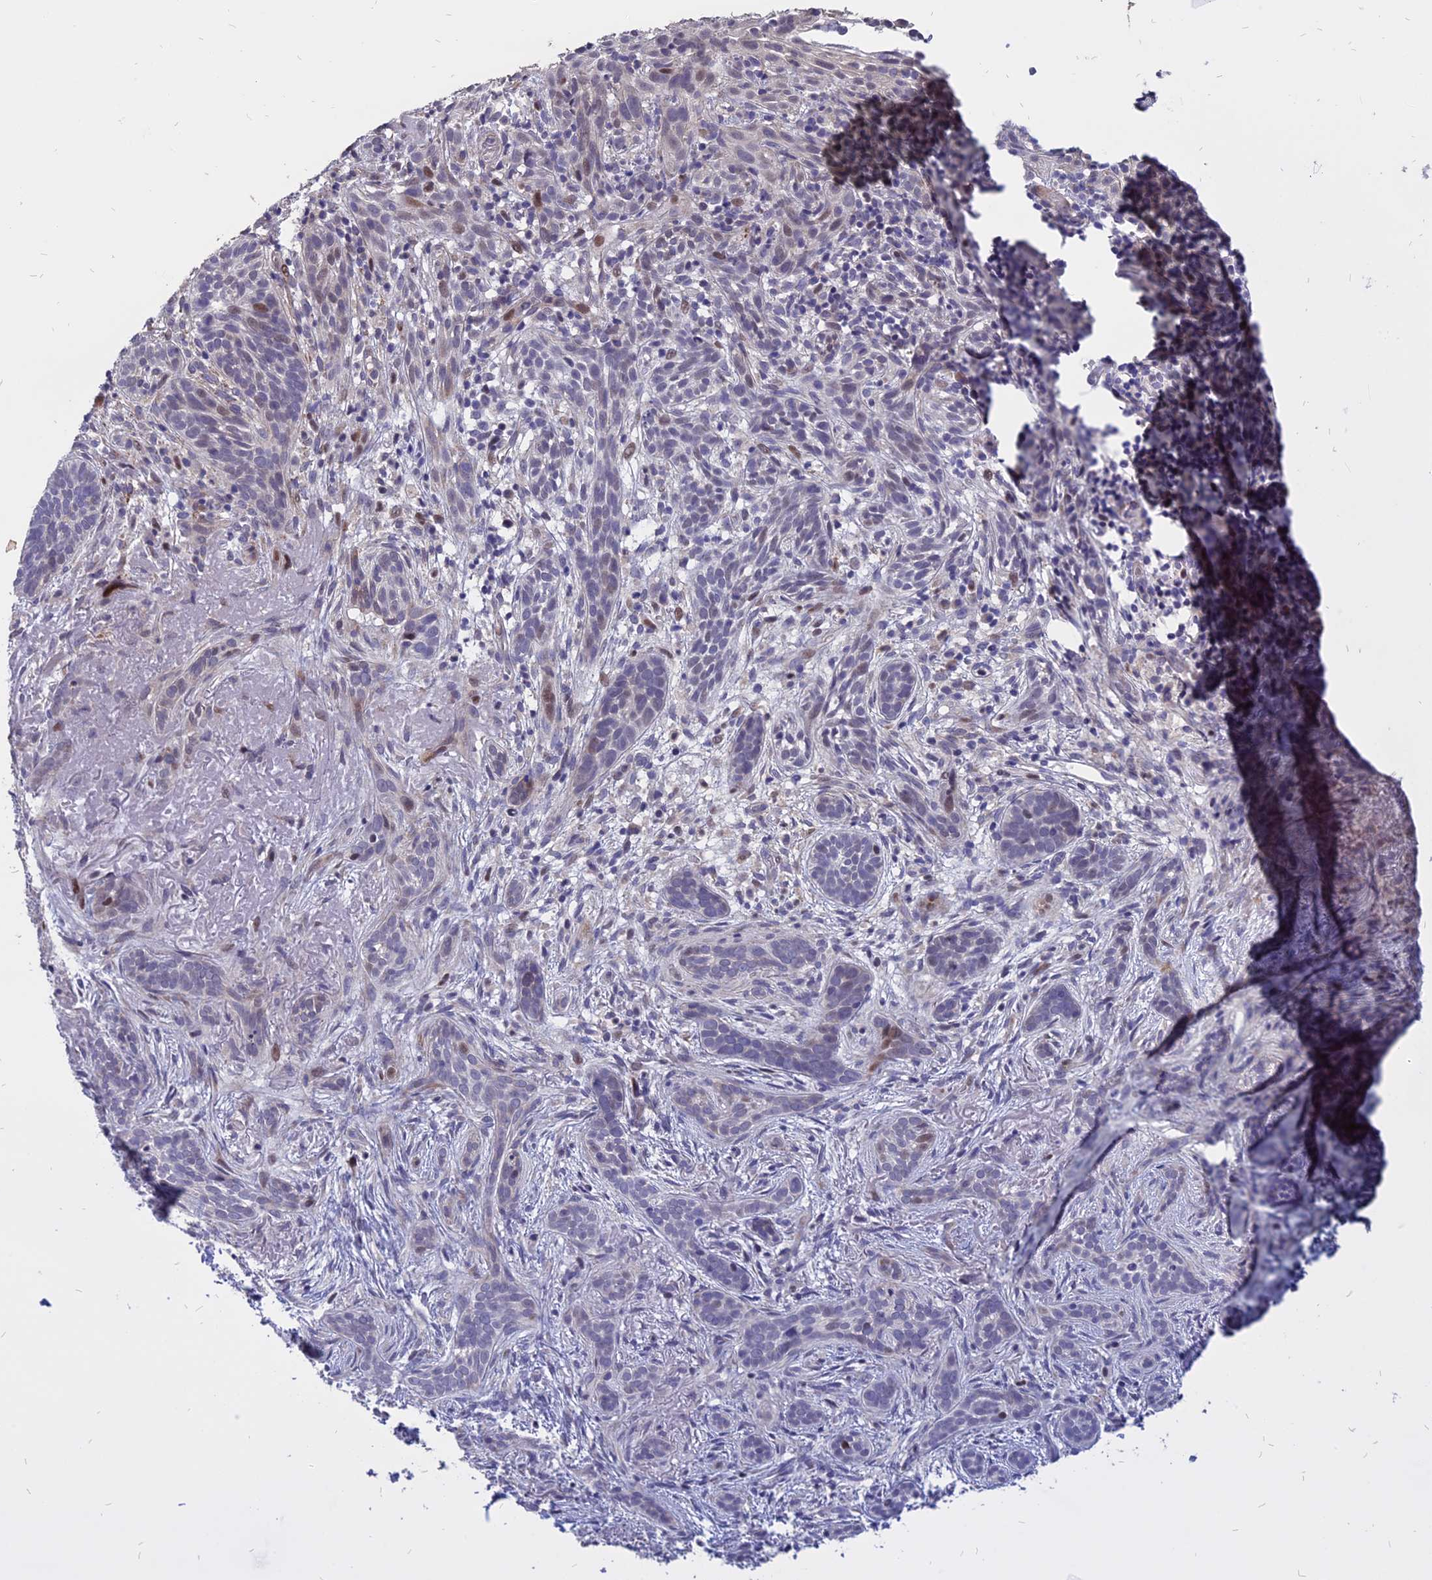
{"staining": {"intensity": "negative", "quantity": "none", "location": "none"}, "tissue": "skin cancer", "cell_type": "Tumor cells", "image_type": "cancer", "snomed": [{"axis": "morphology", "description": "Basal cell carcinoma"}, {"axis": "topography", "description": "Skin"}], "caption": "Skin basal cell carcinoma stained for a protein using immunohistochemistry (IHC) shows no positivity tumor cells.", "gene": "TMEM263", "patient": {"sex": "male", "age": 71}}